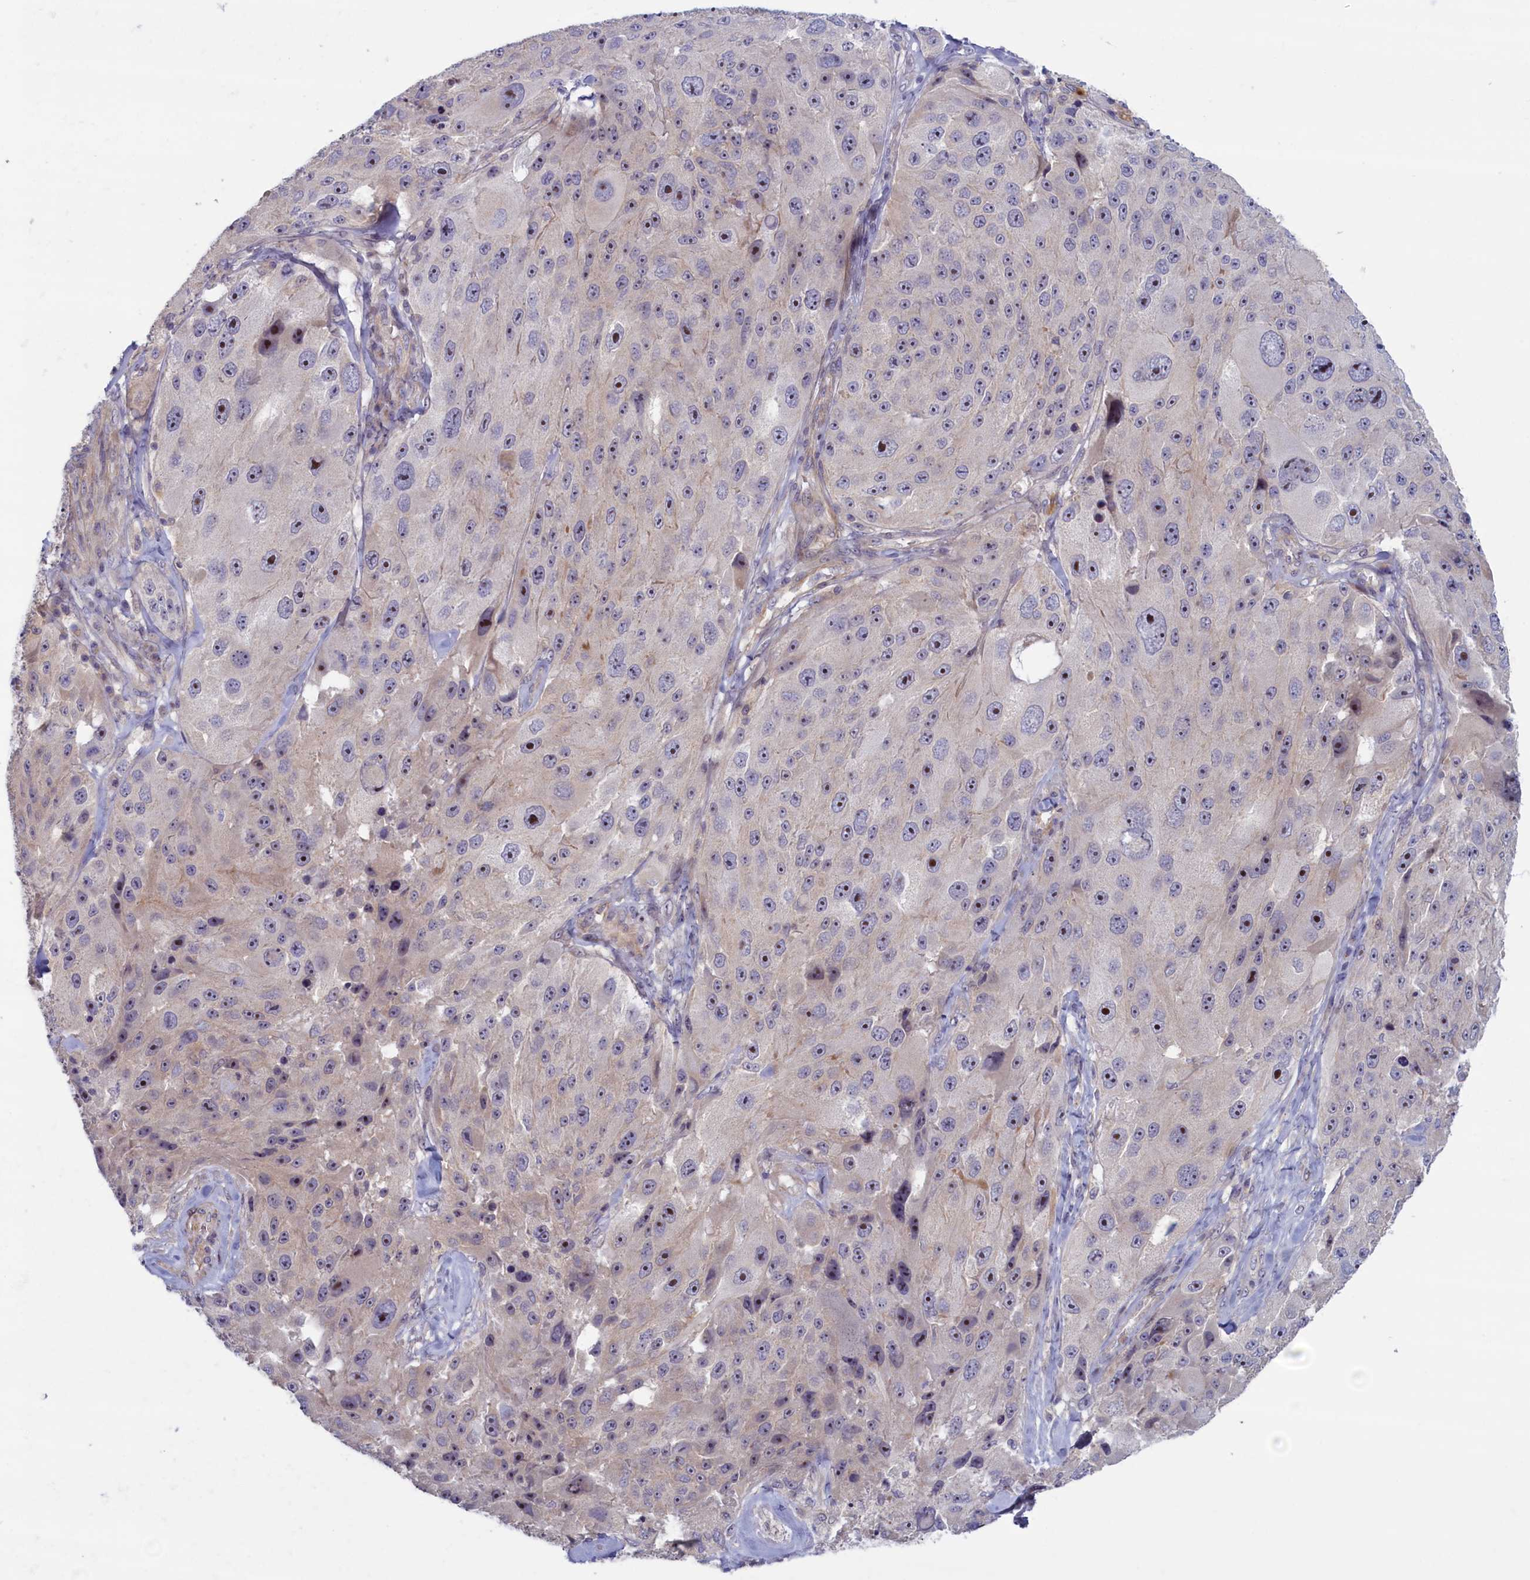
{"staining": {"intensity": "moderate", "quantity": "25%-75%", "location": "nuclear"}, "tissue": "melanoma", "cell_type": "Tumor cells", "image_type": "cancer", "snomed": [{"axis": "morphology", "description": "Malignant melanoma, Metastatic site"}, {"axis": "topography", "description": "Lymph node"}], "caption": "Immunohistochemical staining of melanoma demonstrates moderate nuclear protein staining in approximately 25%-75% of tumor cells.", "gene": "TRPM4", "patient": {"sex": "male", "age": 62}}